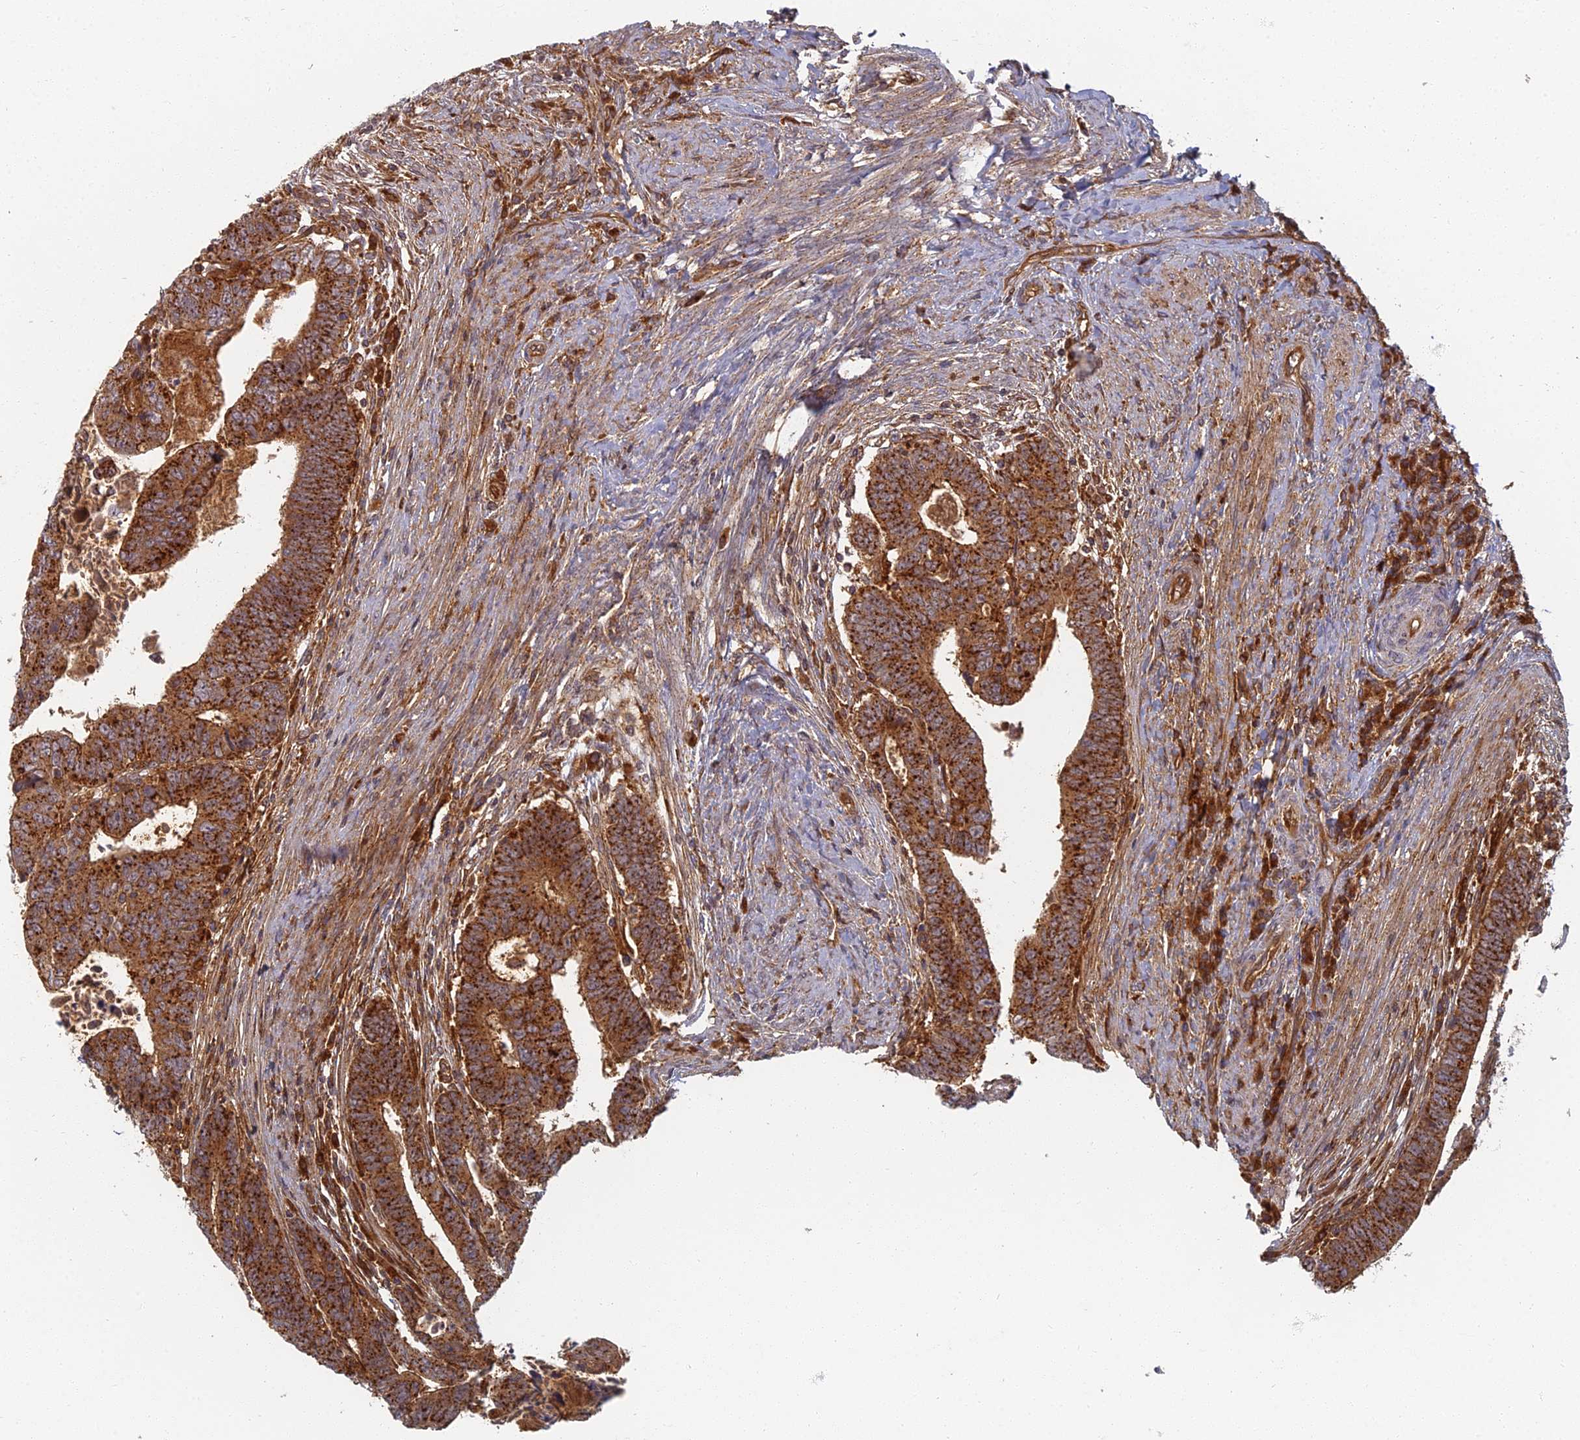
{"staining": {"intensity": "strong", "quantity": ">75%", "location": "cytoplasmic/membranous"}, "tissue": "colorectal cancer", "cell_type": "Tumor cells", "image_type": "cancer", "snomed": [{"axis": "morphology", "description": "Normal tissue, NOS"}, {"axis": "morphology", "description": "Adenocarcinoma, NOS"}, {"axis": "topography", "description": "Rectum"}], "caption": "Tumor cells display high levels of strong cytoplasmic/membranous positivity in approximately >75% of cells in human colorectal adenocarcinoma. The staining is performed using DAB brown chromogen to label protein expression. The nuclei are counter-stained blue using hematoxylin.", "gene": "INO80D", "patient": {"sex": "female", "age": 65}}